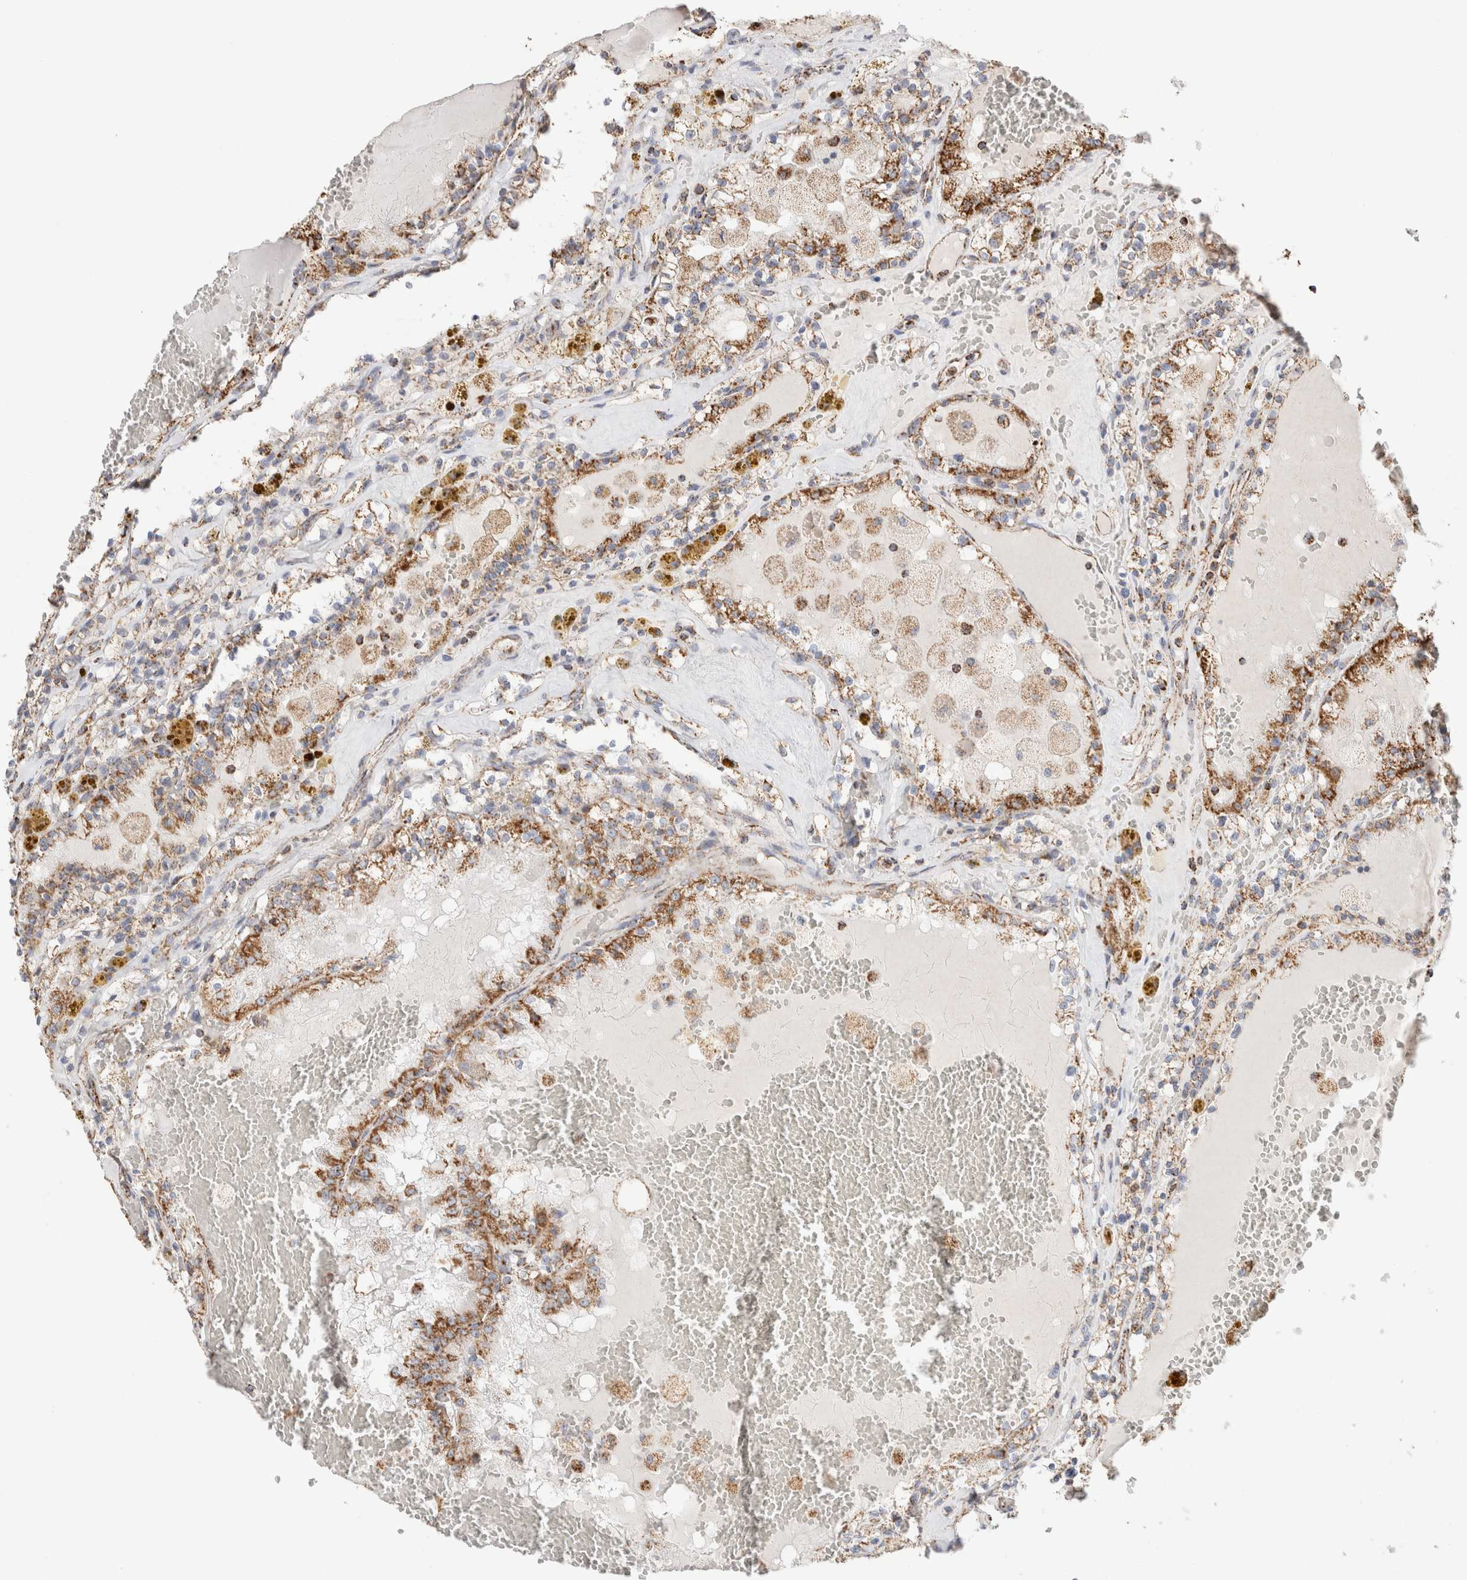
{"staining": {"intensity": "moderate", "quantity": "25%-75%", "location": "cytoplasmic/membranous"}, "tissue": "renal cancer", "cell_type": "Tumor cells", "image_type": "cancer", "snomed": [{"axis": "morphology", "description": "Adenocarcinoma, NOS"}, {"axis": "topography", "description": "Kidney"}], "caption": "Renal adenocarcinoma stained with DAB (3,3'-diaminobenzidine) immunohistochemistry demonstrates medium levels of moderate cytoplasmic/membranous staining in about 25%-75% of tumor cells. (DAB (3,3'-diaminobenzidine) = brown stain, brightfield microscopy at high magnification).", "gene": "C1QBP", "patient": {"sex": "female", "age": 56}}